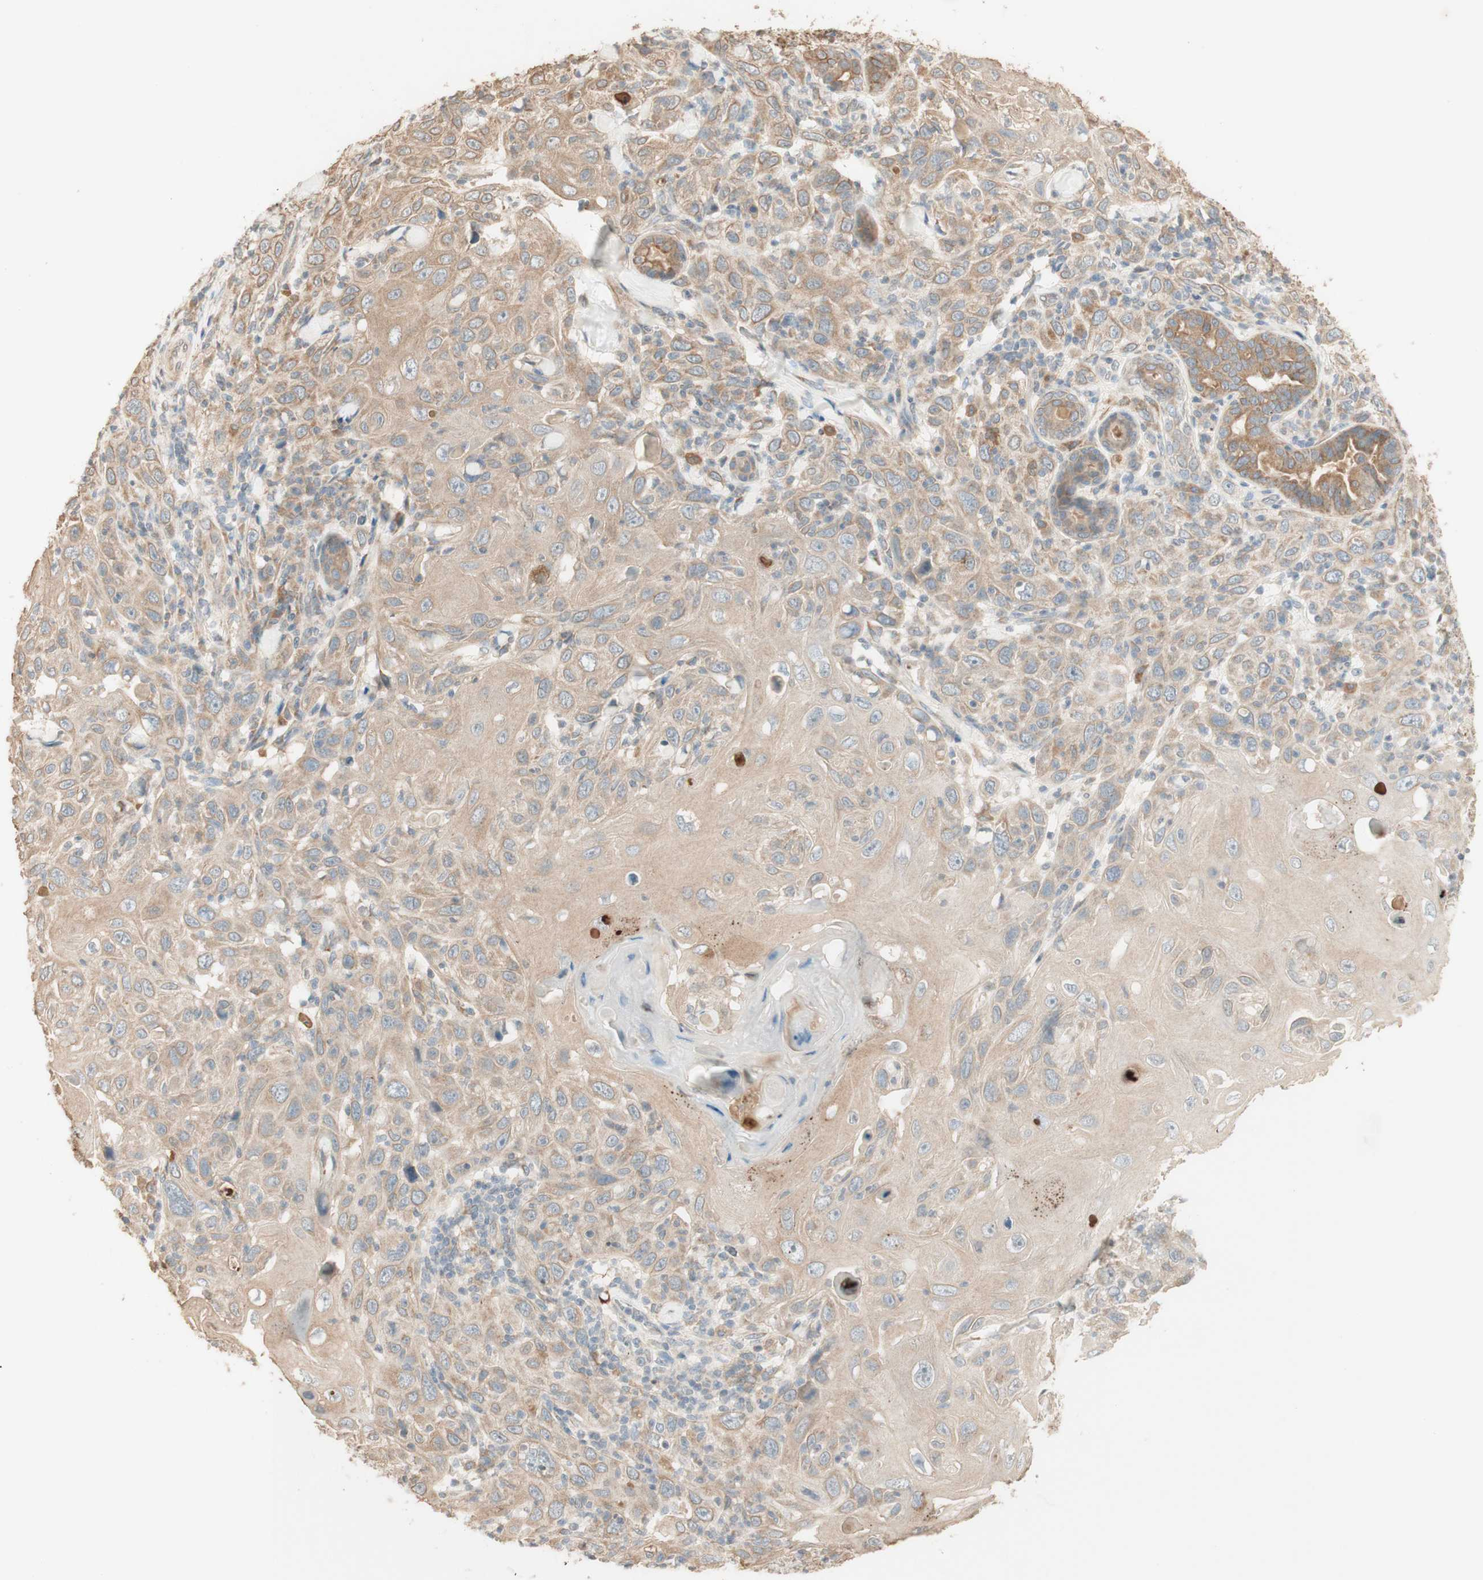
{"staining": {"intensity": "weak", "quantity": ">75%", "location": "cytoplasmic/membranous"}, "tissue": "skin cancer", "cell_type": "Tumor cells", "image_type": "cancer", "snomed": [{"axis": "morphology", "description": "Squamous cell carcinoma, NOS"}, {"axis": "topography", "description": "Skin"}], "caption": "Human skin squamous cell carcinoma stained with a brown dye demonstrates weak cytoplasmic/membranous positive positivity in about >75% of tumor cells.", "gene": "CLCN2", "patient": {"sex": "female", "age": 88}}